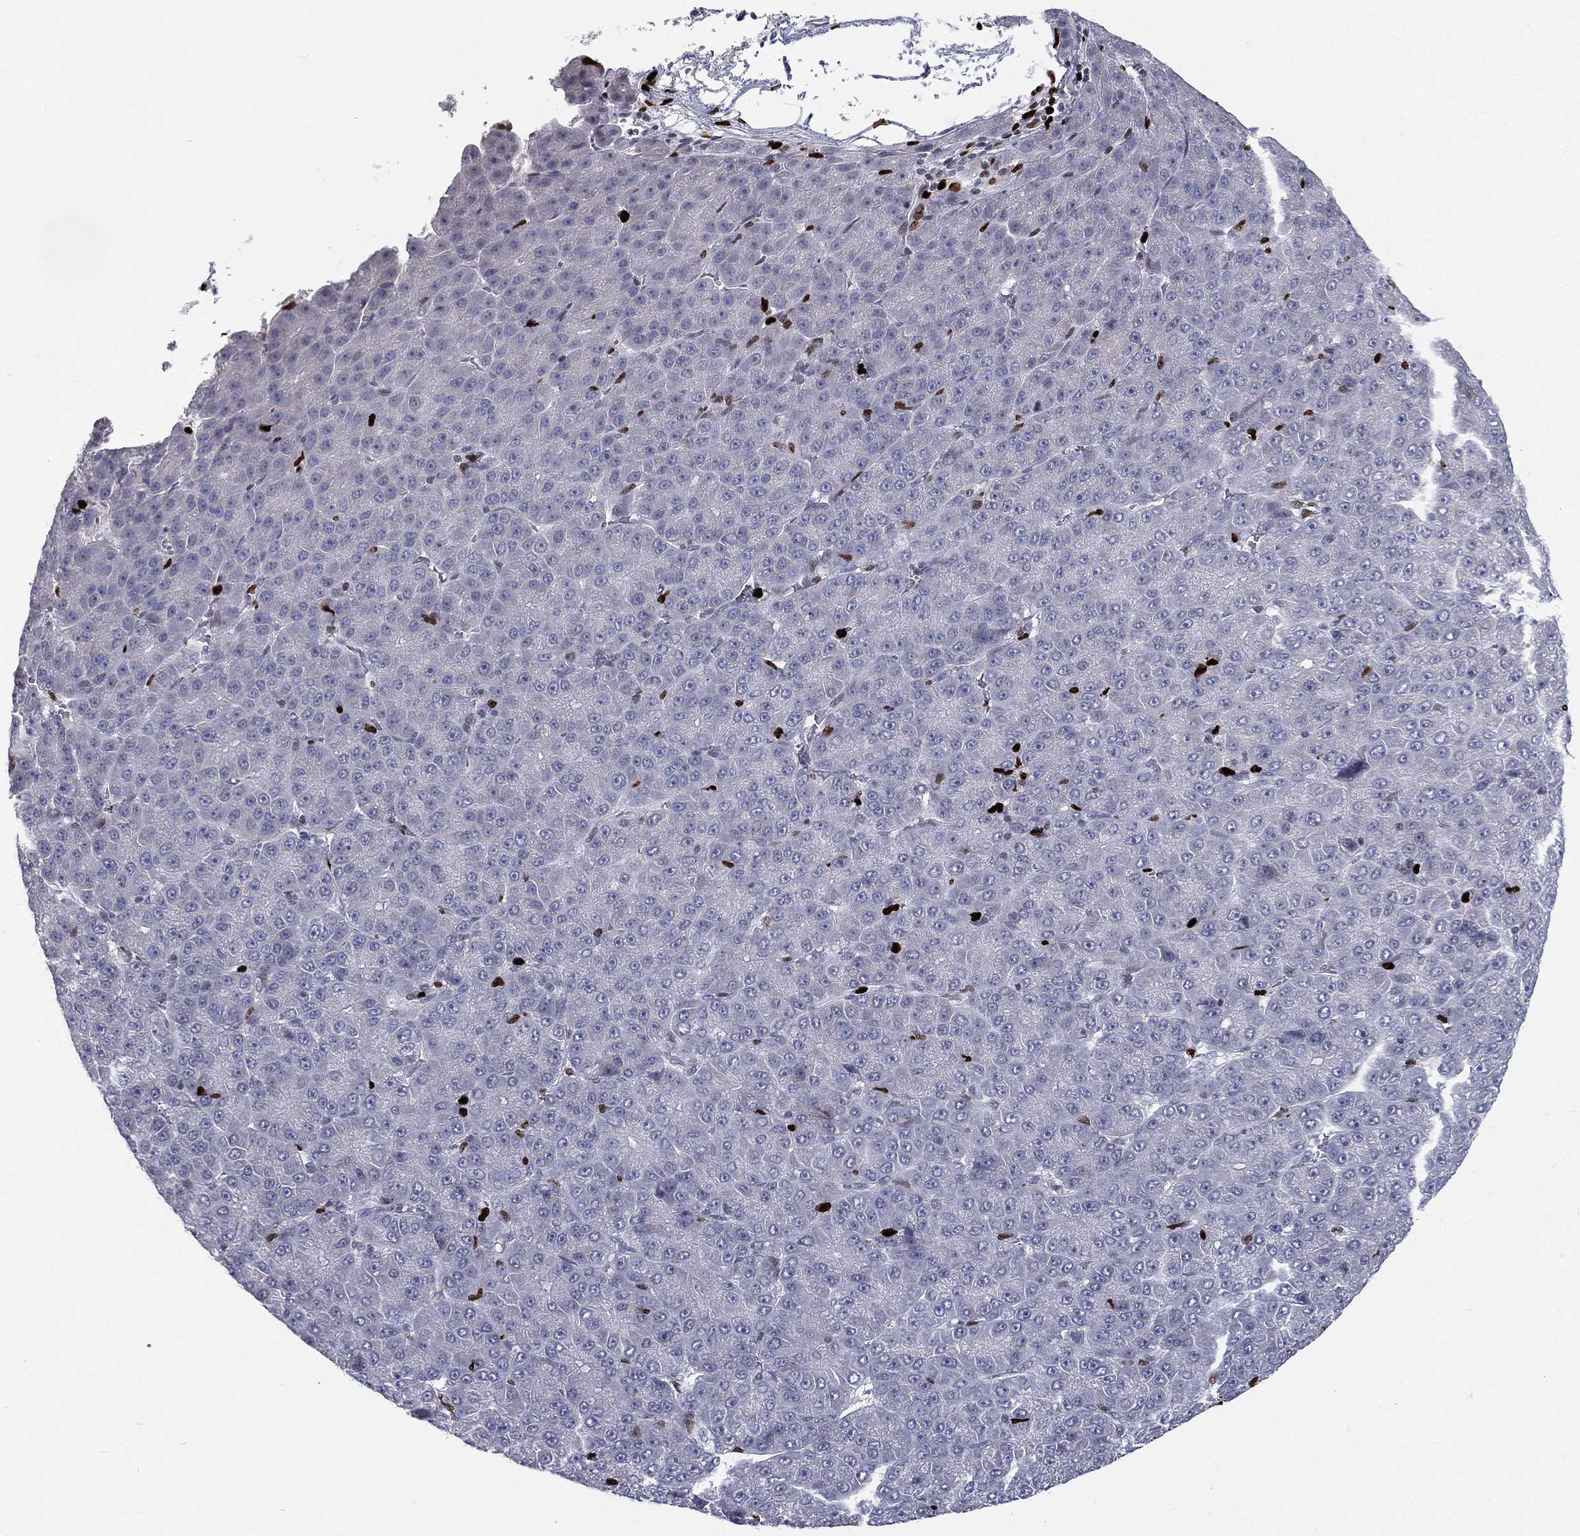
{"staining": {"intensity": "negative", "quantity": "none", "location": "none"}, "tissue": "liver cancer", "cell_type": "Tumor cells", "image_type": "cancer", "snomed": [{"axis": "morphology", "description": "Carcinoma, Hepatocellular, NOS"}, {"axis": "topography", "description": "Liver"}], "caption": "Human hepatocellular carcinoma (liver) stained for a protein using immunohistochemistry (IHC) shows no positivity in tumor cells.", "gene": "MNDA", "patient": {"sex": "male", "age": 67}}